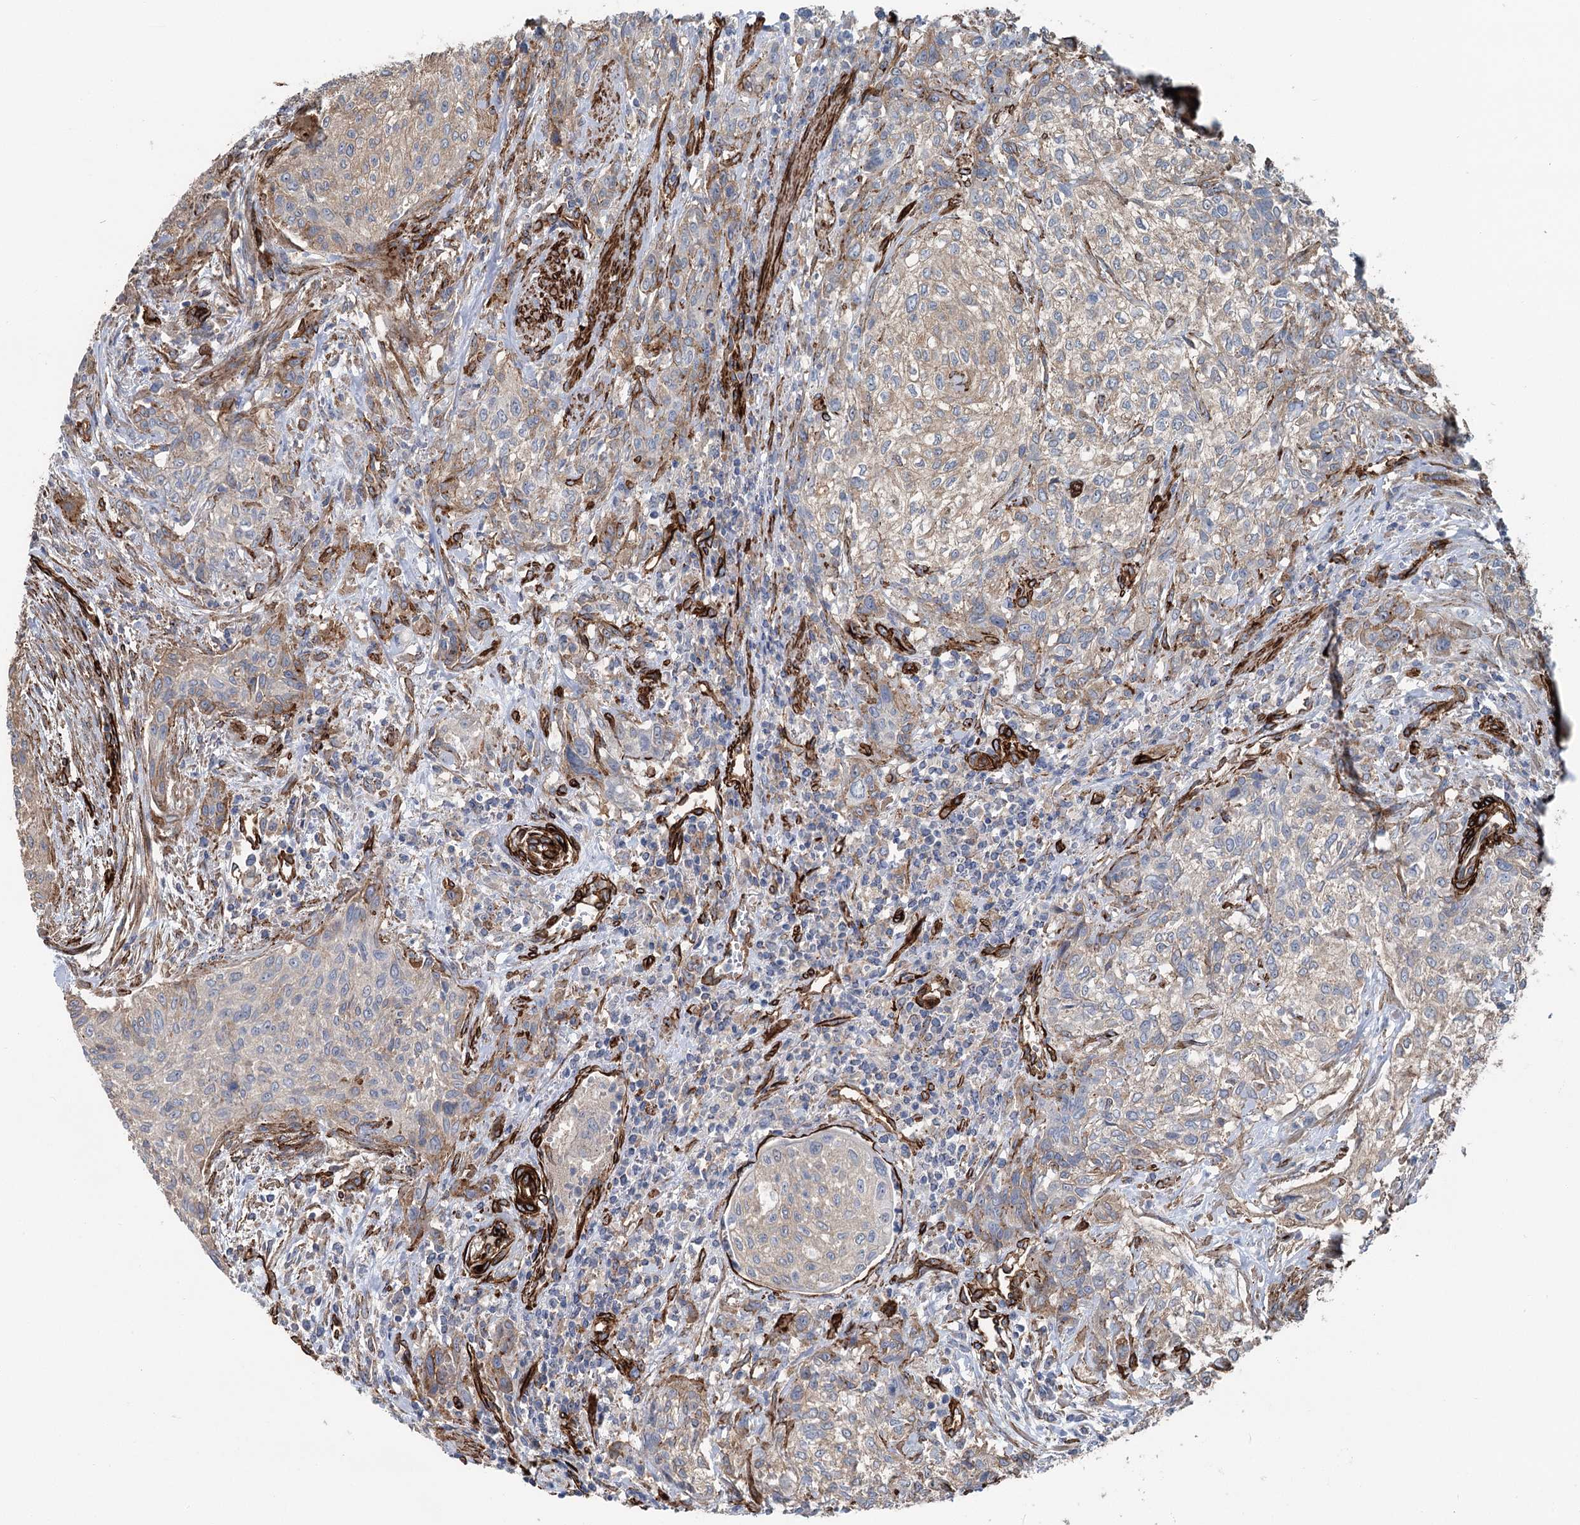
{"staining": {"intensity": "weak", "quantity": "<25%", "location": "cytoplasmic/membranous"}, "tissue": "urothelial cancer", "cell_type": "Tumor cells", "image_type": "cancer", "snomed": [{"axis": "morphology", "description": "Normal tissue, NOS"}, {"axis": "morphology", "description": "Urothelial carcinoma, NOS"}, {"axis": "topography", "description": "Urinary bladder"}, {"axis": "topography", "description": "Peripheral nerve tissue"}], "caption": "Immunohistochemical staining of transitional cell carcinoma demonstrates no significant positivity in tumor cells.", "gene": "IQSEC1", "patient": {"sex": "male", "age": 35}}